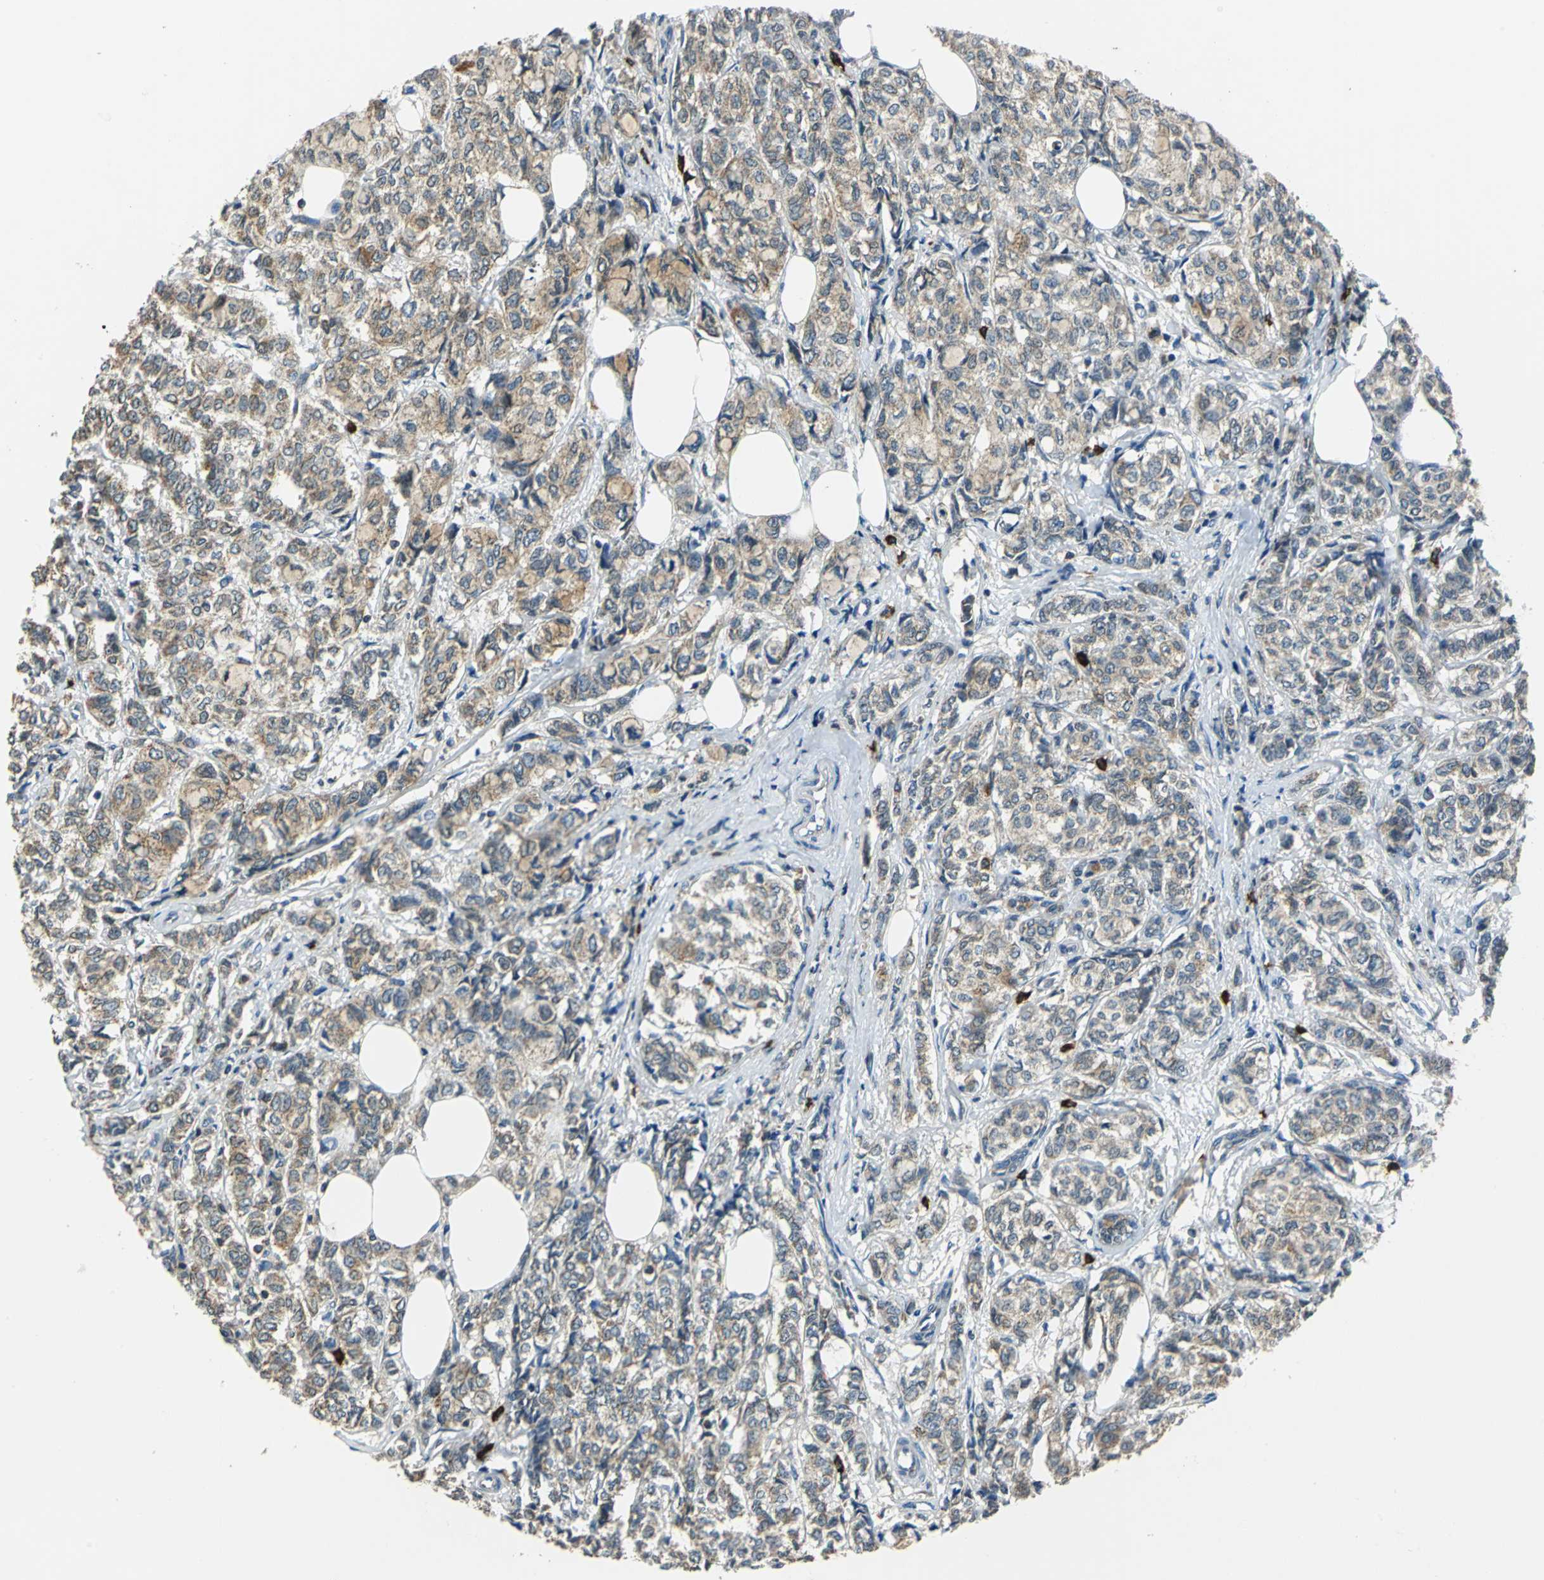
{"staining": {"intensity": "moderate", "quantity": ">75%", "location": "cytoplasmic/membranous"}, "tissue": "breast cancer", "cell_type": "Tumor cells", "image_type": "cancer", "snomed": [{"axis": "morphology", "description": "Lobular carcinoma"}, {"axis": "topography", "description": "Breast"}], "caption": "High-power microscopy captured an IHC photomicrograph of lobular carcinoma (breast), revealing moderate cytoplasmic/membranous staining in about >75% of tumor cells.", "gene": "CPA3", "patient": {"sex": "female", "age": 60}}